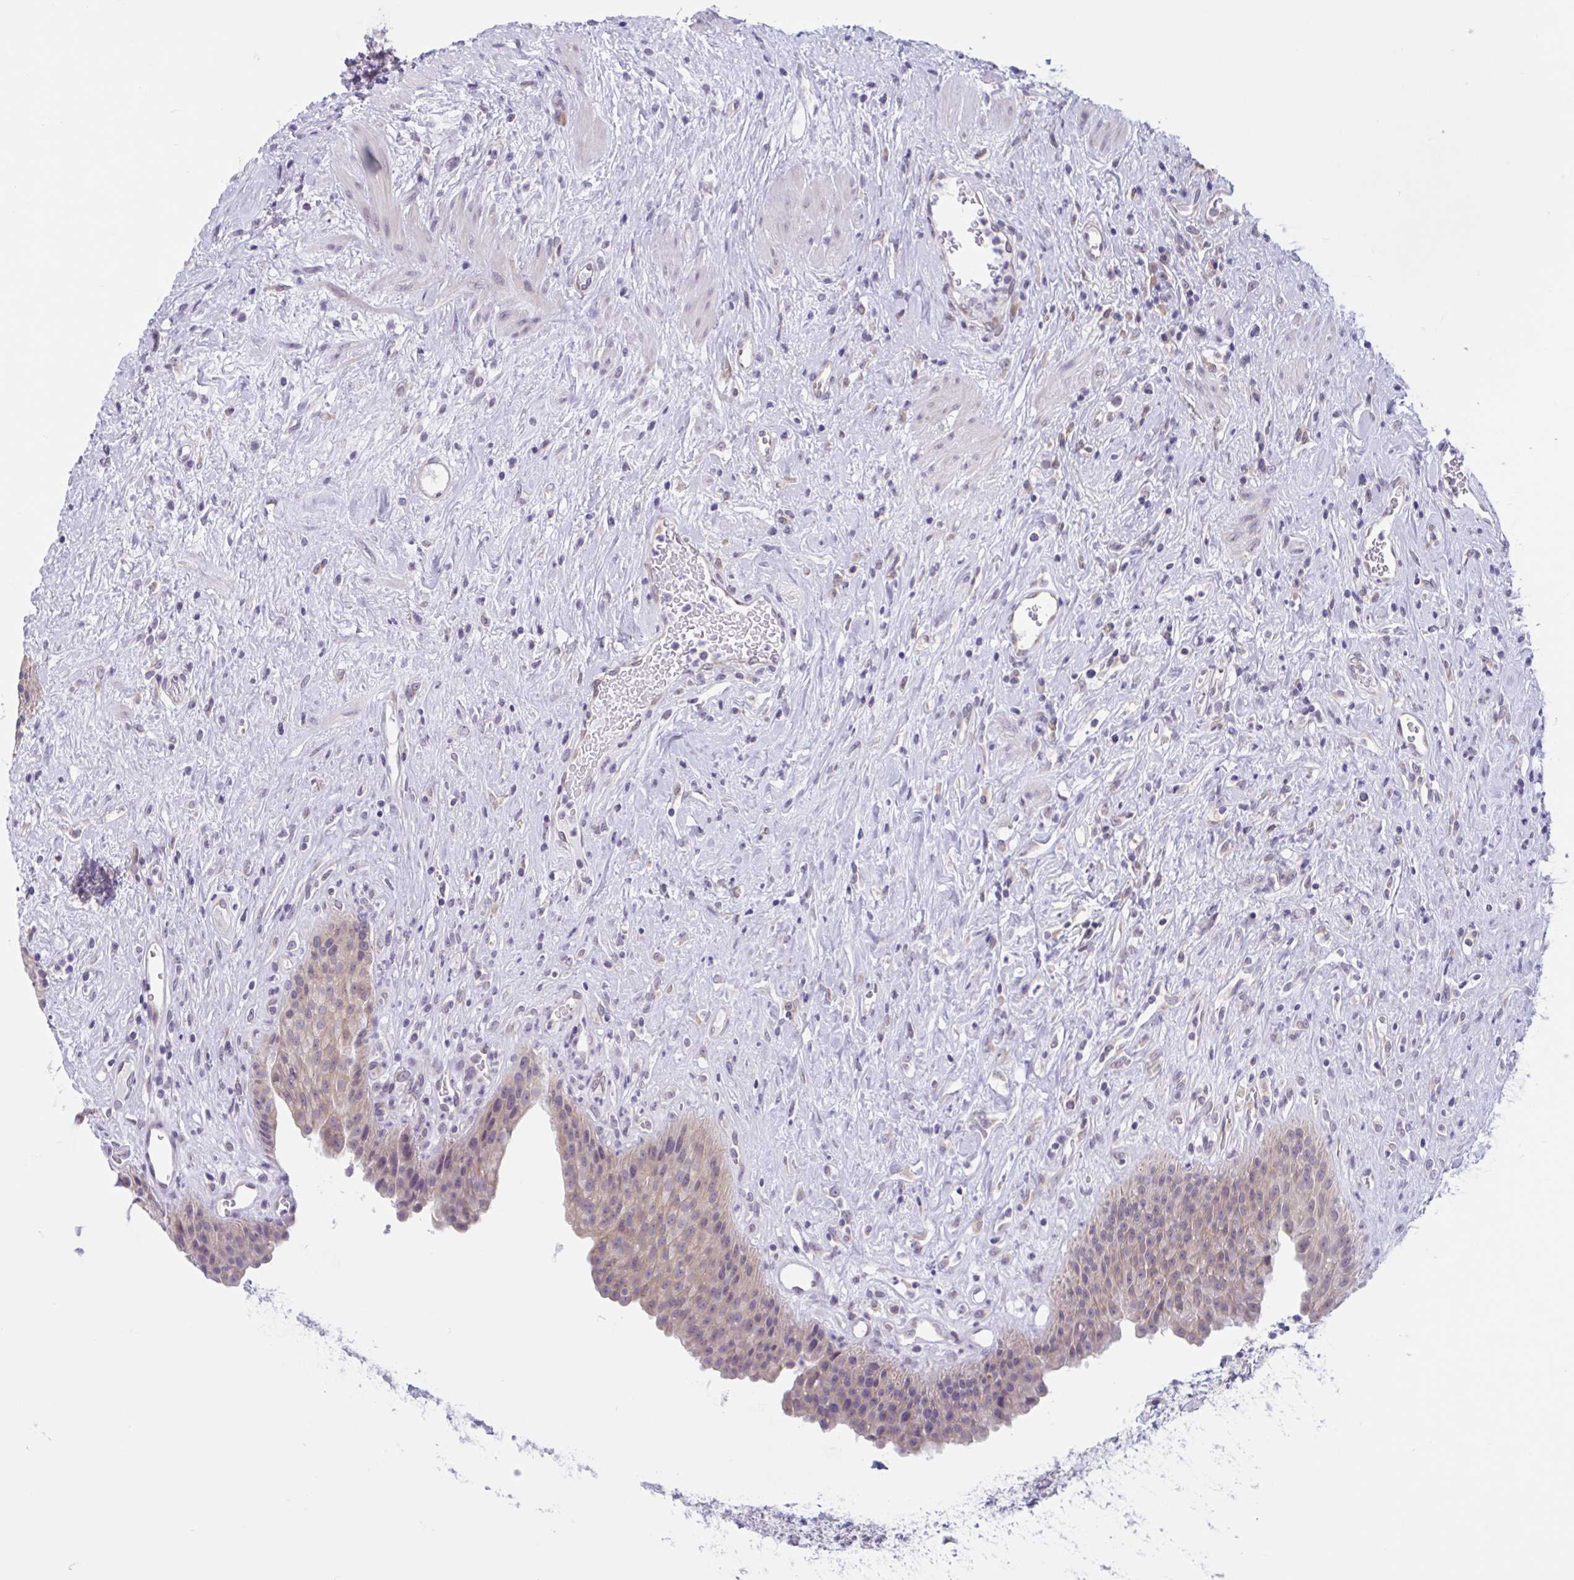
{"staining": {"intensity": "moderate", "quantity": ">75%", "location": "cytoplasmic/membranous"}, "tissue": "urinary bladder", "cell_type": "Urothelial cells", "image_type": "normal", "snomed": [{"axis": "morphology", "description": "Normal tissue, NOS"}, {"axis": "topography", "description": "Urinary bladder"}], "caption": "Unremarkable urinary bladder displays moderate cytoplasmic/membranous staining in about >75% of urothelial cells, visualized by immunohistochemistry. Nuclei are stained in blue.", "gene": "CAMLG", "patient": {"sex": "female", "age": 56}}